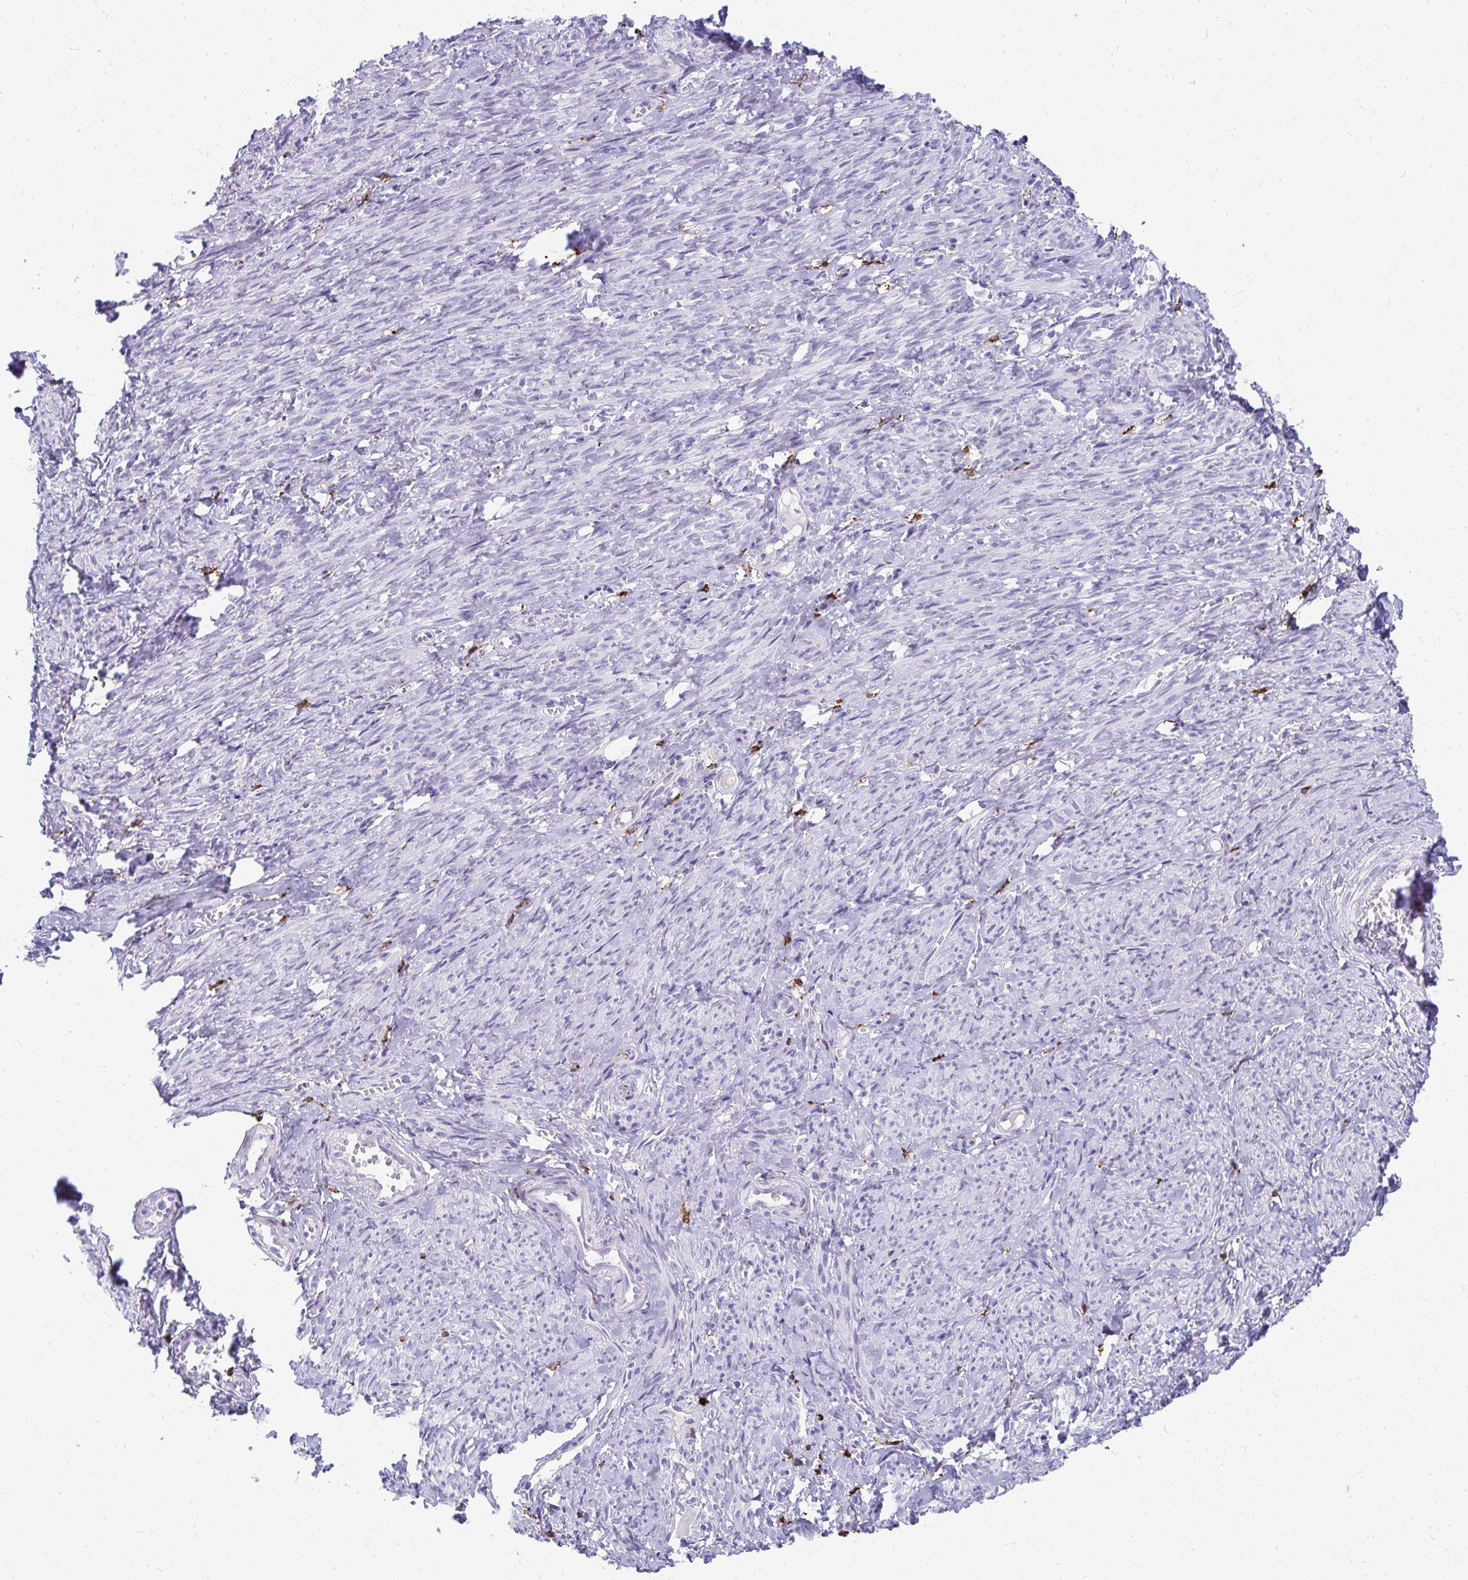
{"staining": {"intensity": "negative", "quantity": "none", "location": "none"}, "tissue": "smooth muscle", "cell_type": "Smooth muscle cells", "image_type": "normal", "snomed": [{"axis": "morphology", "description": "Normal tissue, NOS"}, {"axis": "topography", "description": "Smooth muscle"}], "caption": "IHC of normal smooth muscle demonstrates no staining in smooth muscle cells. (Immunohistochemistry (ihc), brightfield microscopy, high magnification).", "gene": "CD163", "patient": {"sex": "female", "age": 65}}